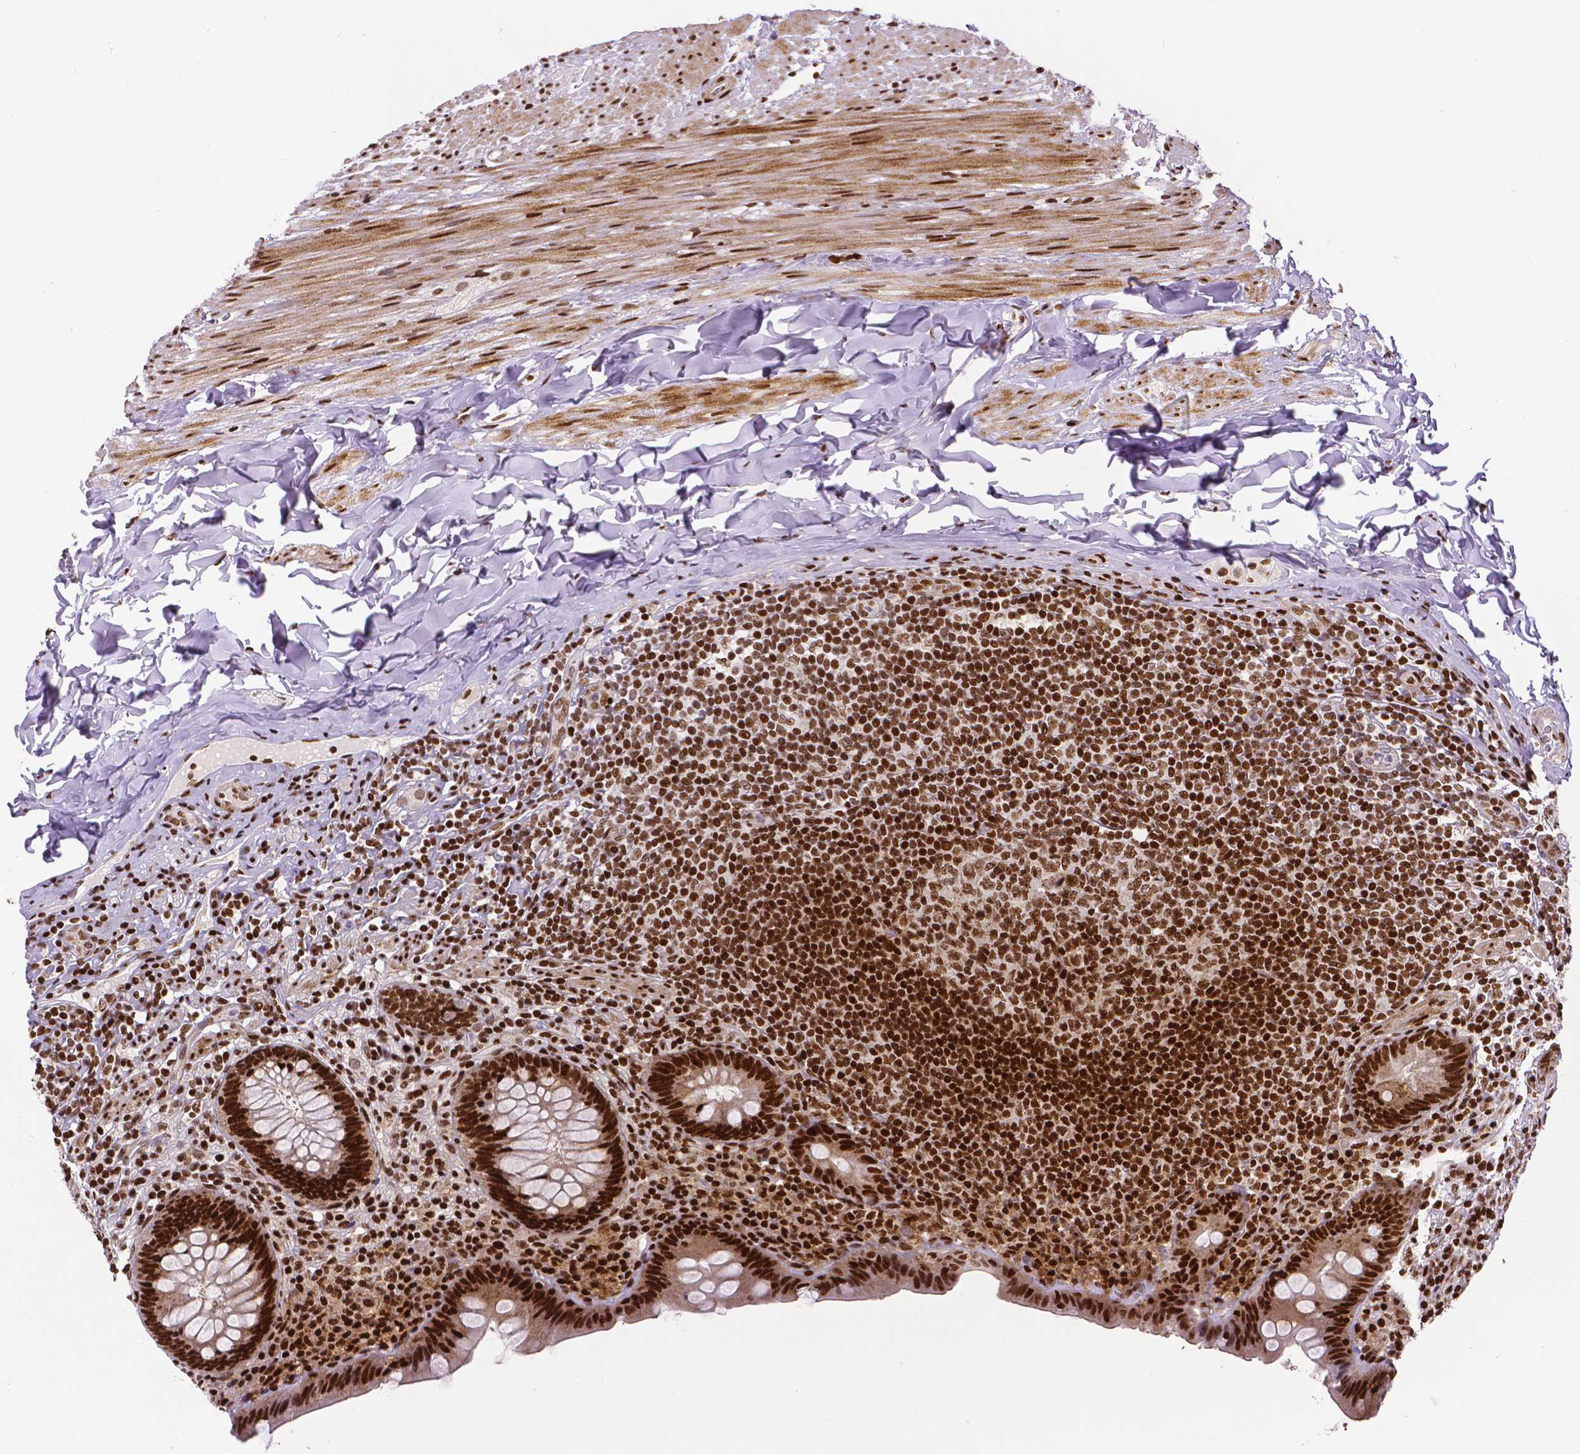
{"staining": {"intensity": "strong", "quantity": ">75%", "location": "nuclear"}, "tissue": "appendix", "cell_type": "Glandular cells", "image_type": "normal", "snomed": [{"axis": "morphology", "description": "Normal tissue, NOS"}, {"axis": "topography", "description": "Appendix"}], "caption": "Brown immunohistochemical staining in unremarkable appendix reveals strong nuclear expression in about >75% of glandular cells.", "gene": "CTCF", "patient": {"sex": "male", "age": 47}}